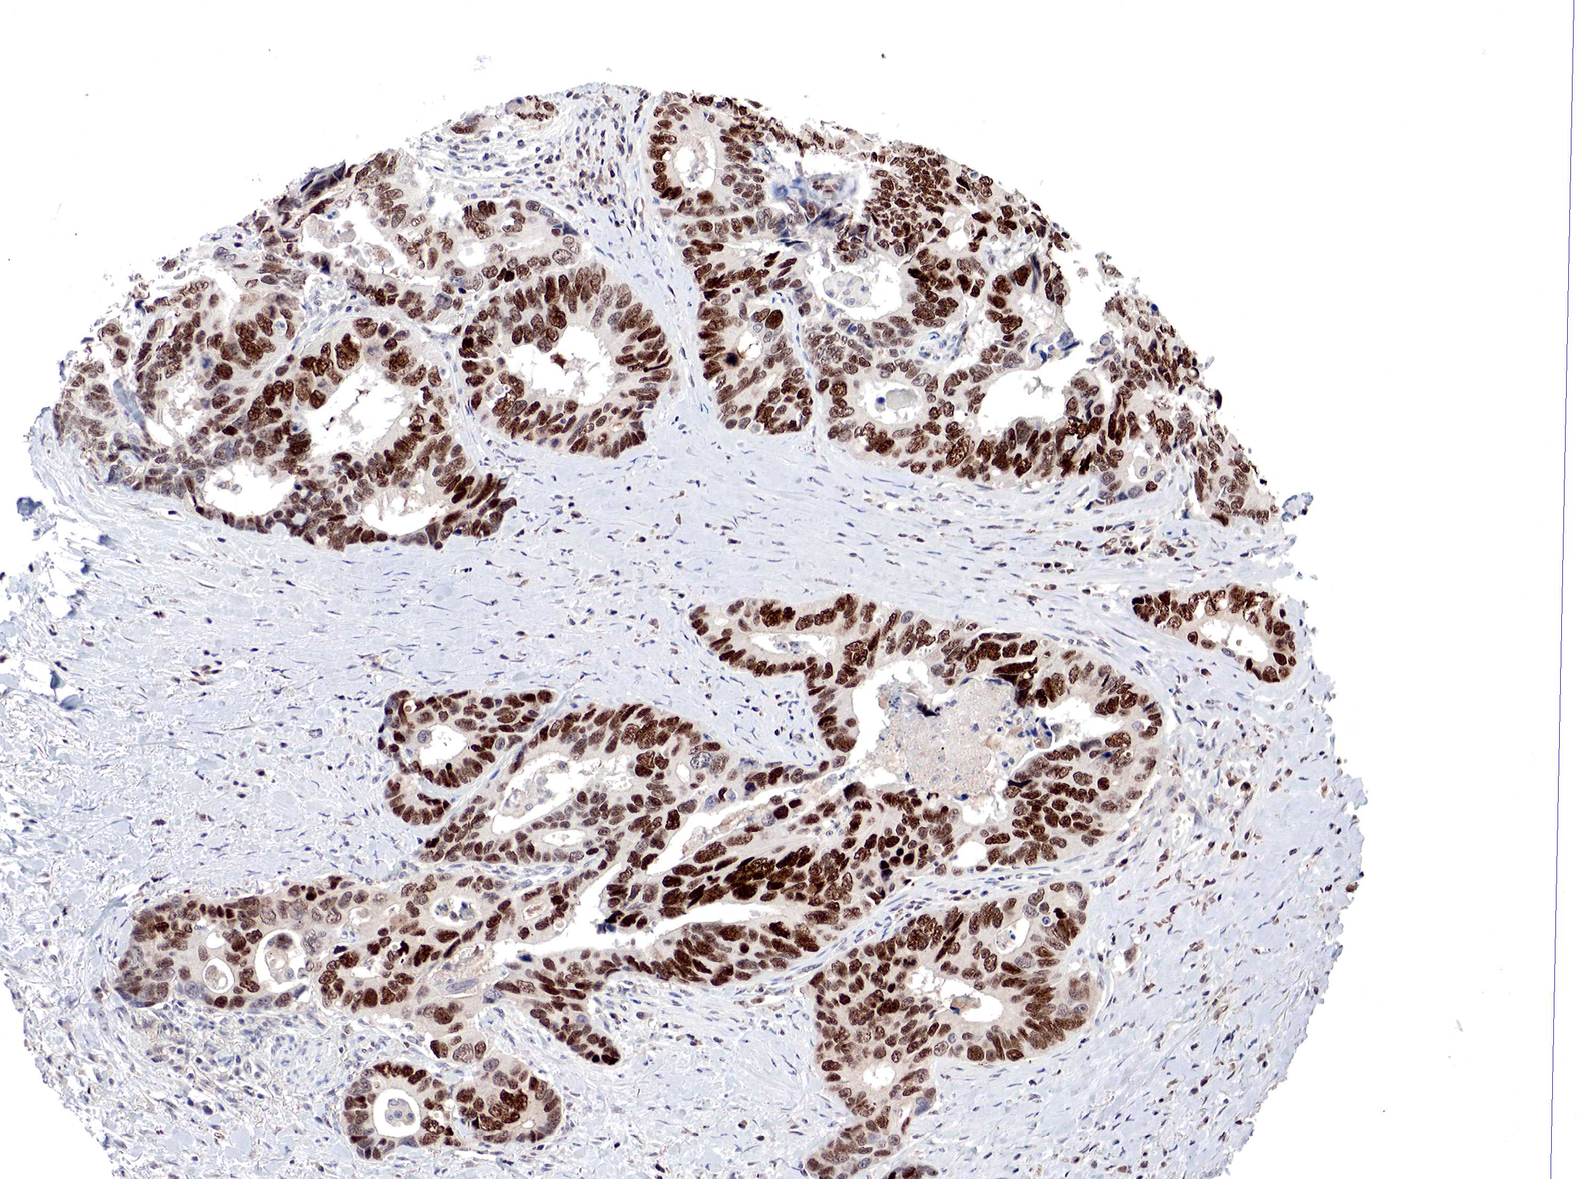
{"staining": {"intensity": "strong", "quantity": ">75%", "location": "nuclear"}, "tissue": "colorectal cancer", "cell_type": "Tumor cells", "image_type": "cancer", "snomed": [{"axis": "morphology", "description": "Adenocarcinoma, NOS"}, {"axis": "topography", "description": "Rectum"}], "caption": "Protein expression analysis of colorectal adenocarcinoma displays strong nuclear staining in approximately >75% of tumor cells.", "gene": "DACH2", "patient": {"sex": "female", "age": 67}}